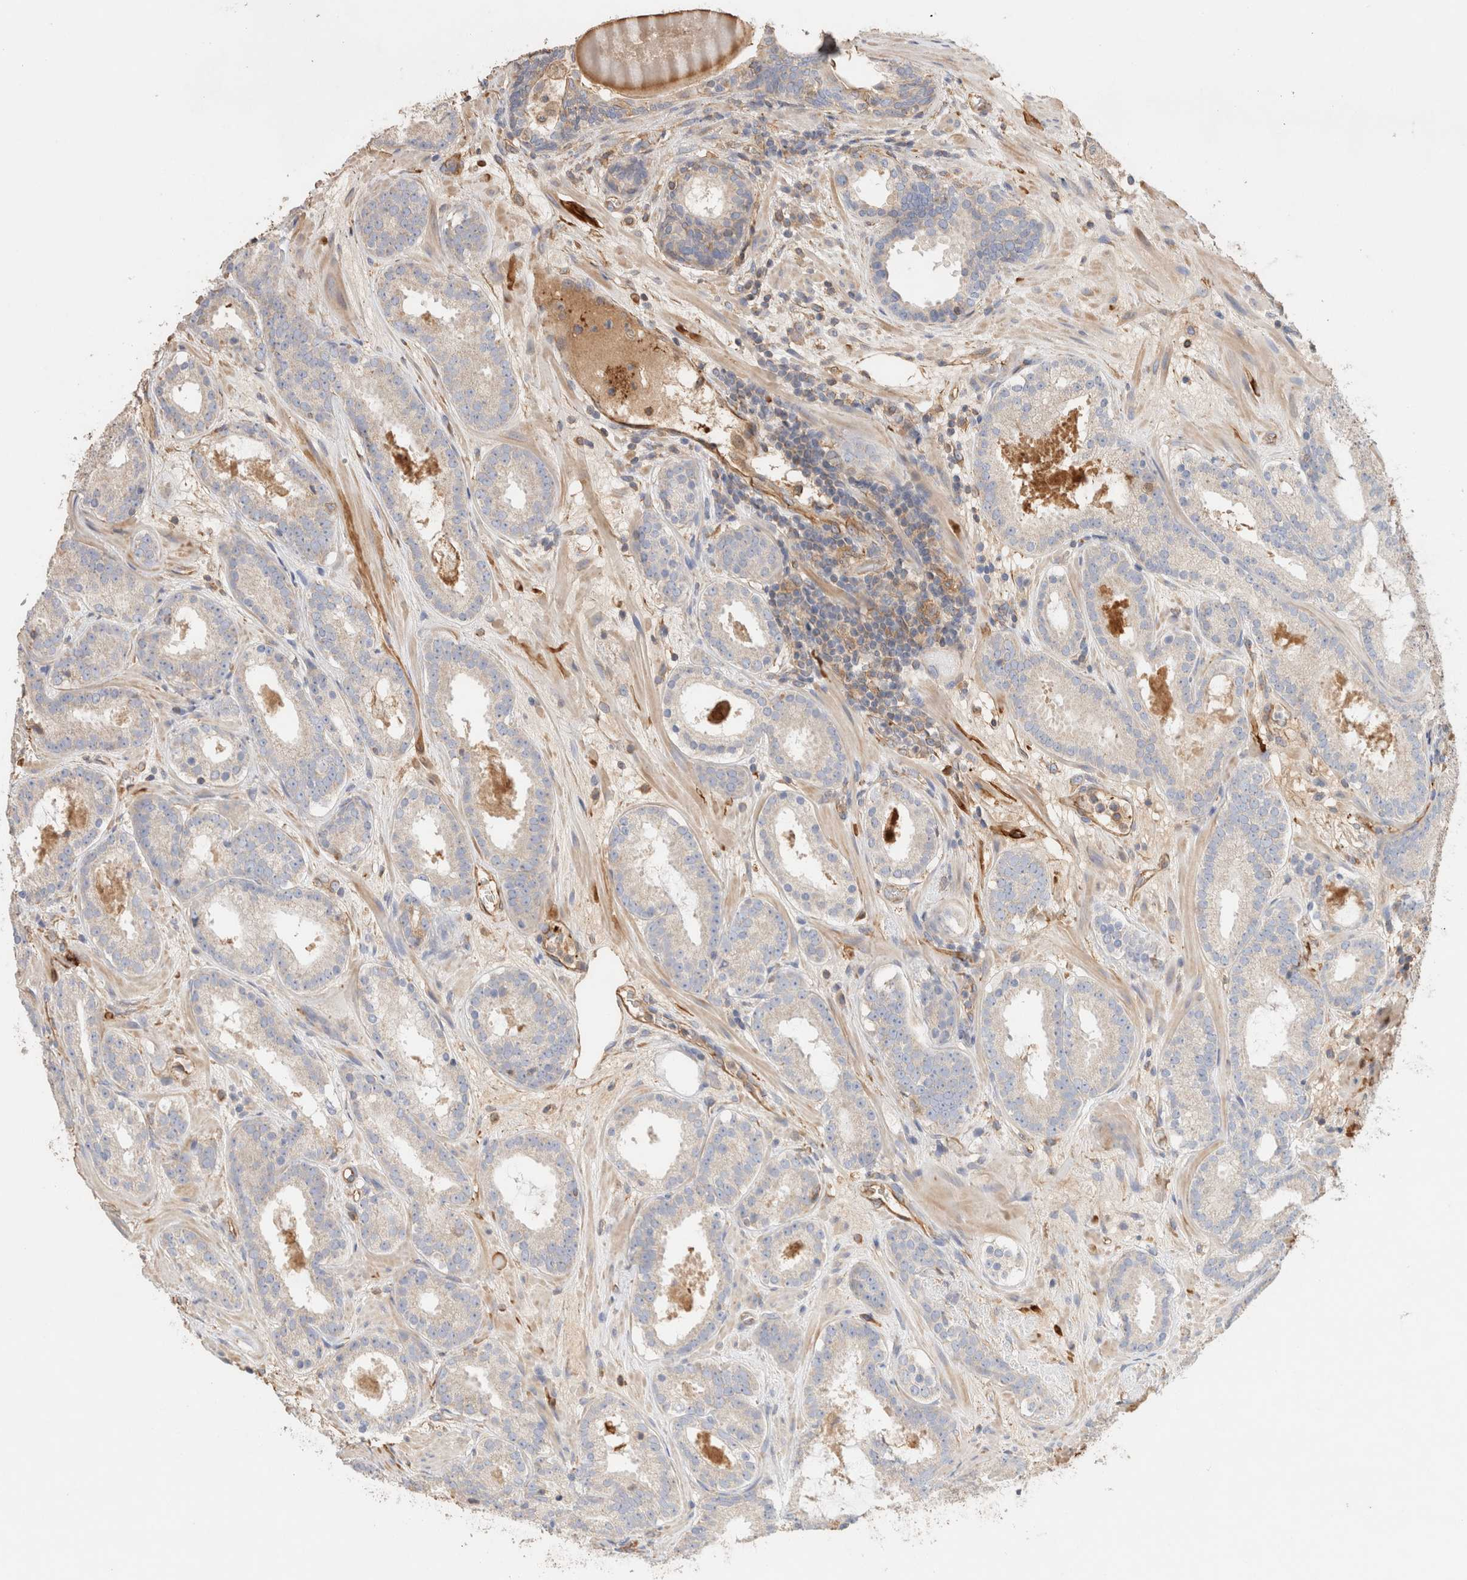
{"staining": {"intensity": "negative", "quantity": "none", "location": "none"}, "tissue": "prostate cancer", "cell_type": "Tumor cells", "image_type": "cancer", "snomed": [{"axis": "morphology", "description": "Adenocarcinoma, Low grade"}, {"axis": "topography", "description": "Prostate"}], "caption": "The immunohistochemistry histopathology image has no significant positivity in tumor cells of prostate cancer tissue. The staining was performed using DAB to visualize the protein expression in brown, while the nuclei were stained in blue with hematoxylin (Magnification: 20x).", "gene": "PROS1", "patient": {"sex": "male", "age": 69}}